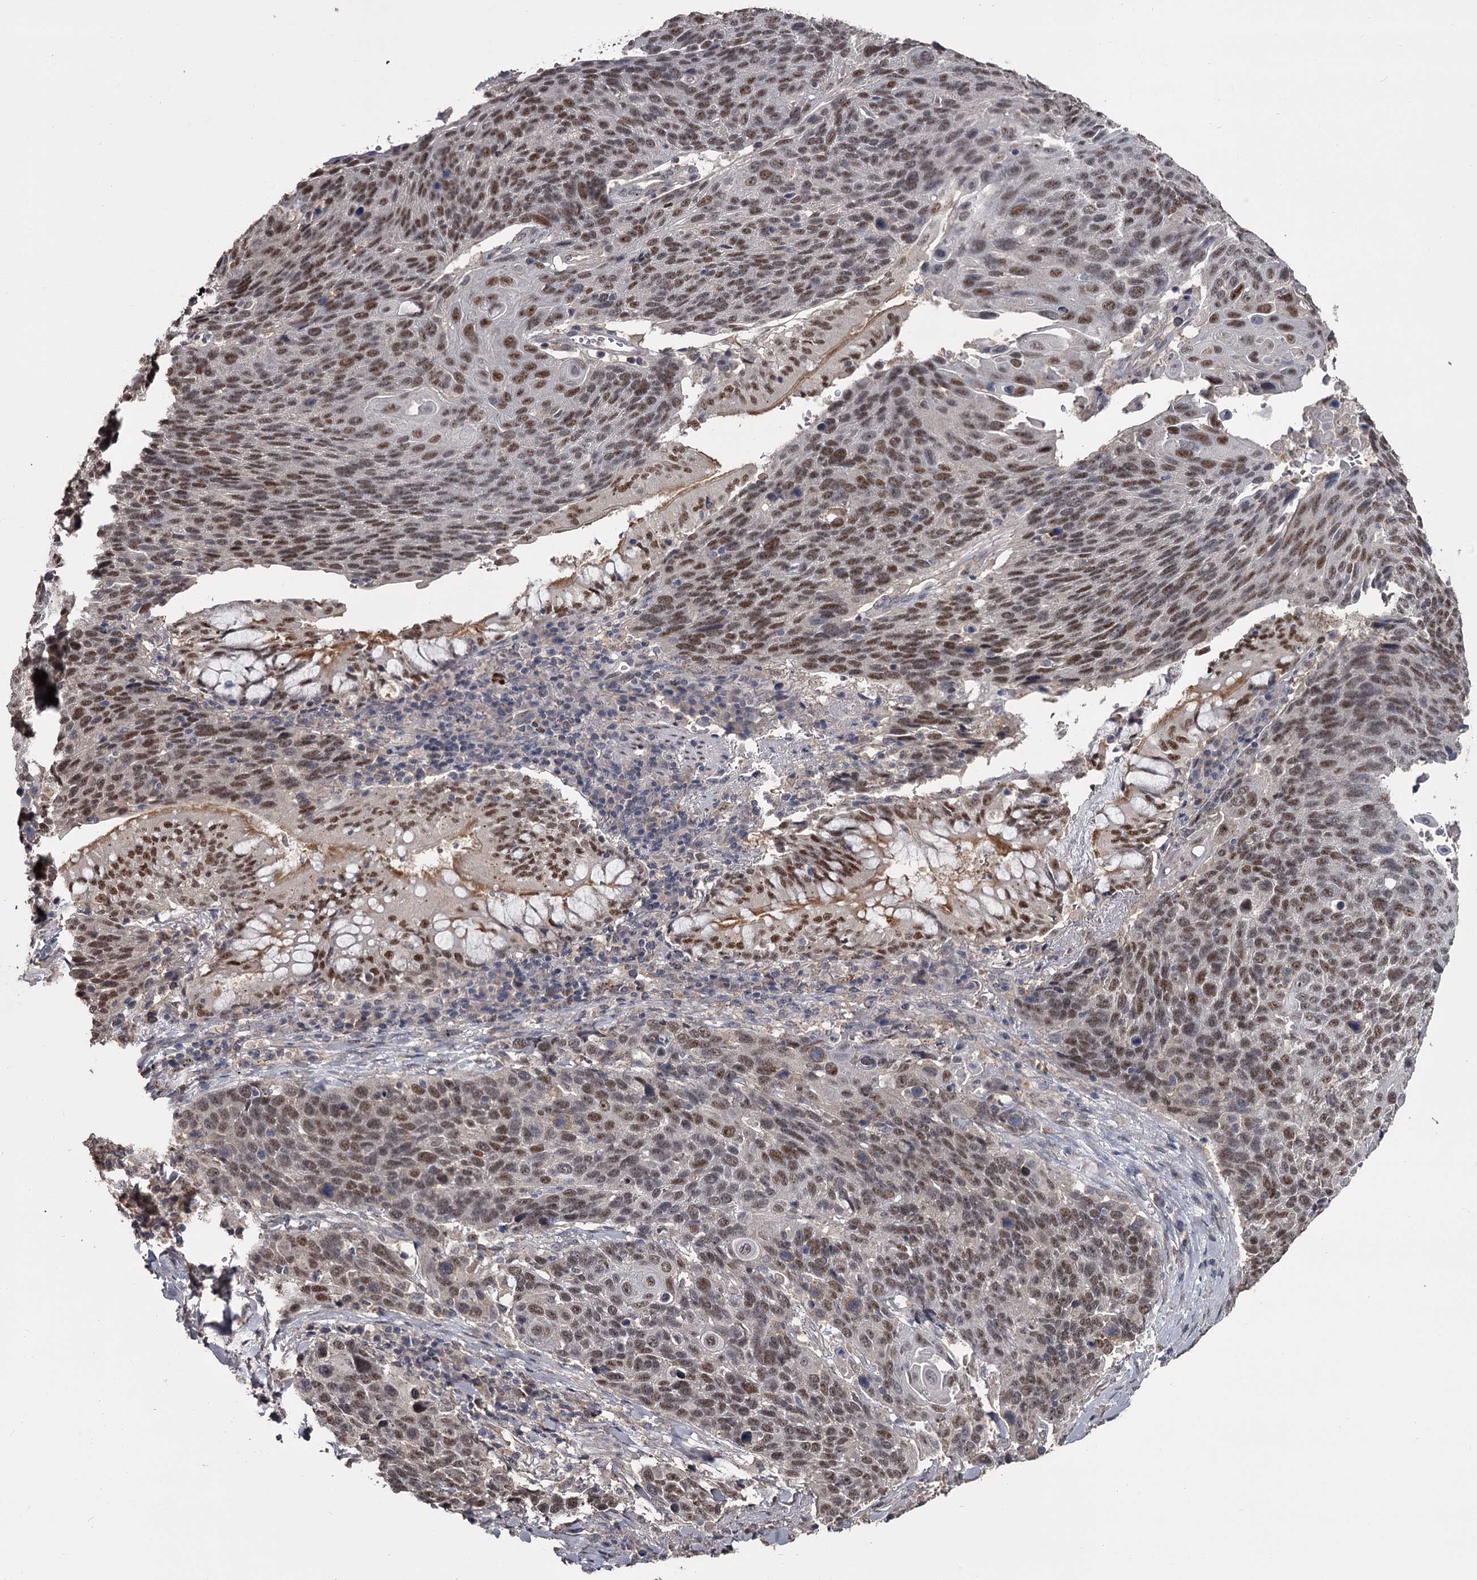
{"staining": {"intensity": "moderate", "quantity": ">75%", "location": "nuclear"}, "tissue": "lung cancer", "cell_type": "Tumor cells", "image_type": "cancer", "snomed": [{"axis": "morphology", "description": "Squamous cell carcinoma, NOS"}, {"axis": "topography", "description": "Lung"}], "caption": "A high-resolution photomicrograph shows immunohistochemistry staining of lung cancer, which displays moderate nuclear expression in approximately >75% of tumor cells.", "gene": "PRPF40B", "patient": {"sex": "male", "age": 66}}